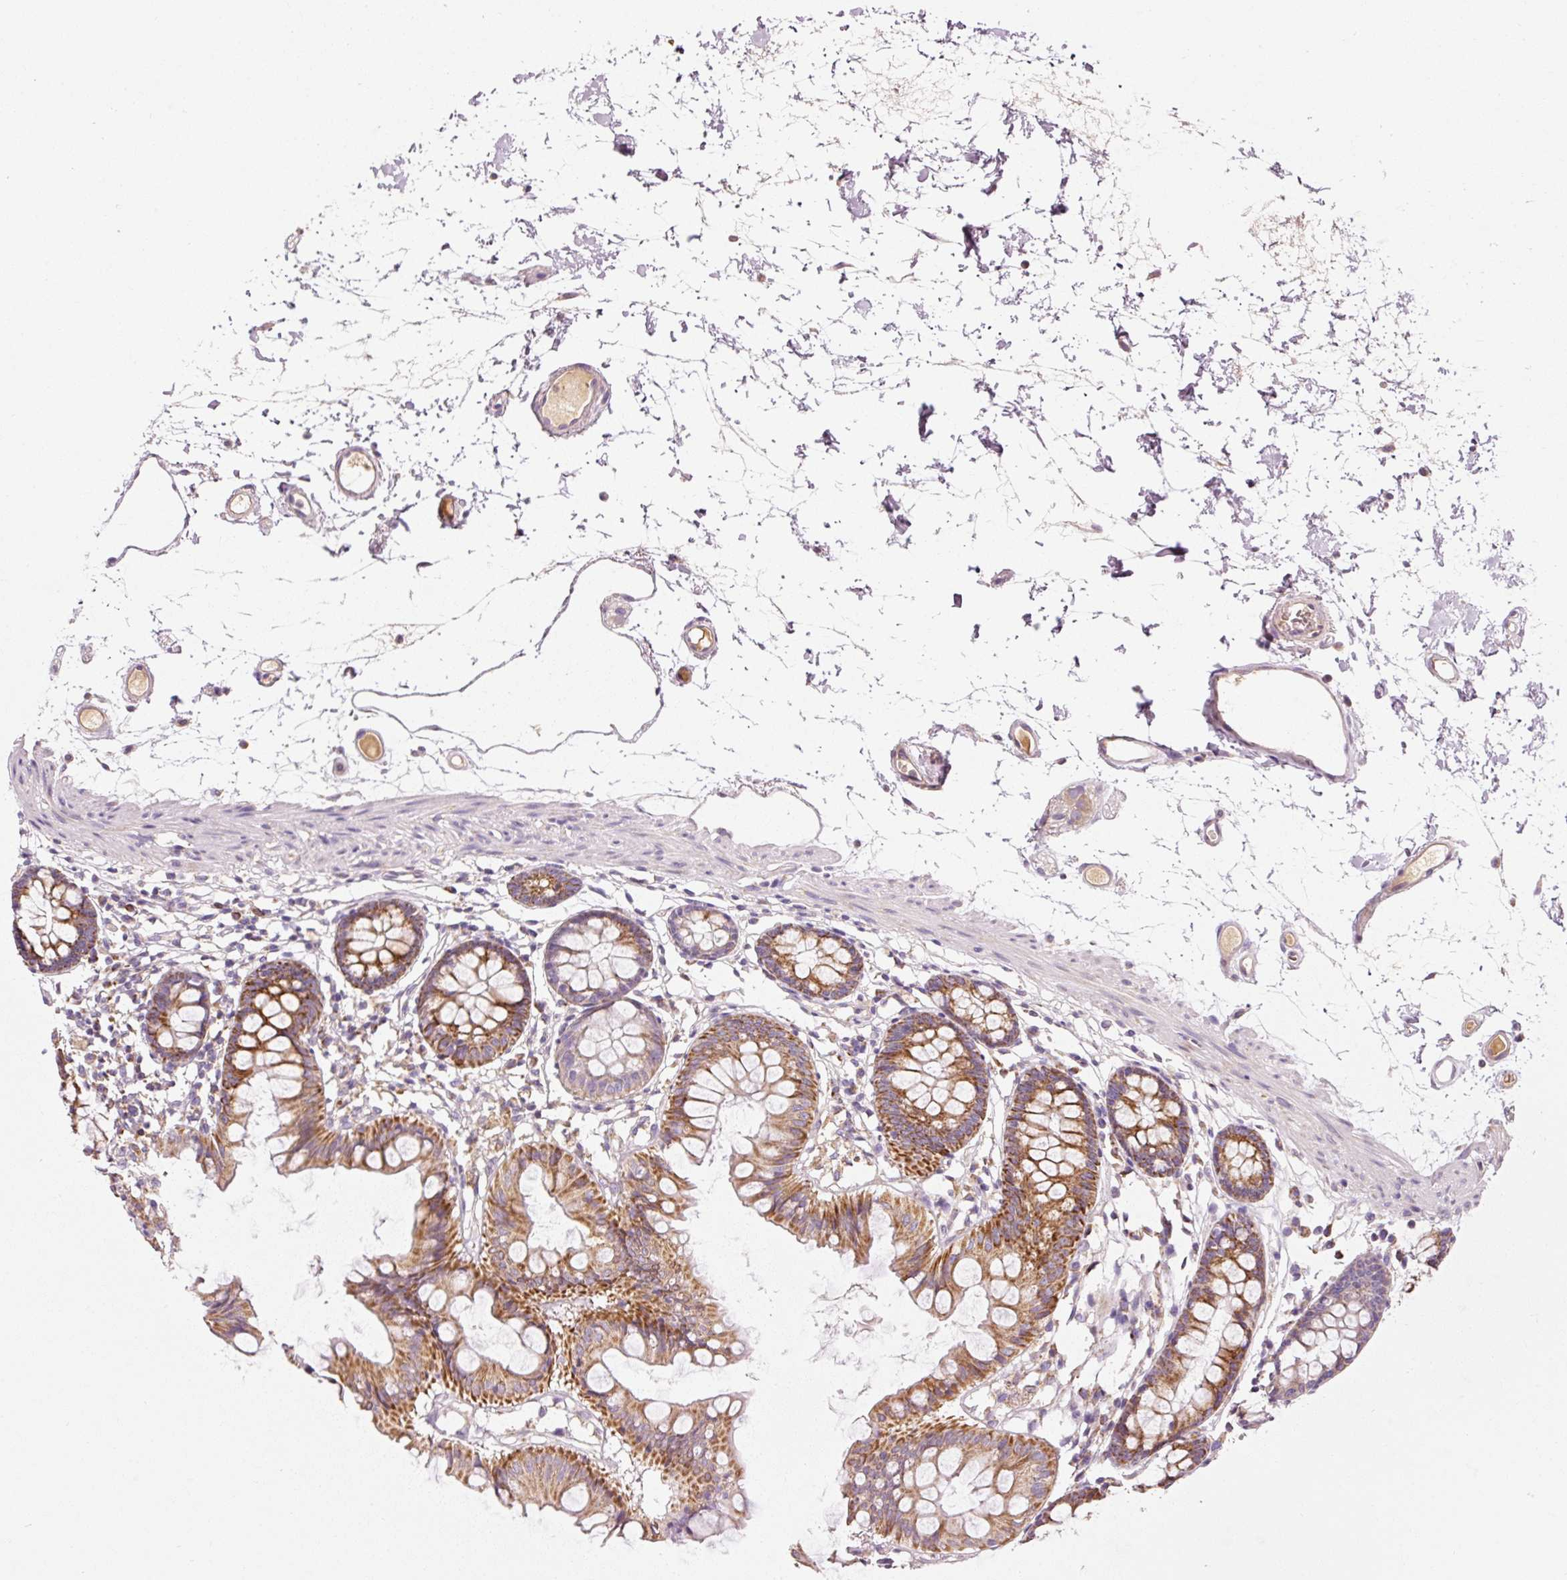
{"staining": {"intensity": "weak", "quantity": ">75%", "location": "cytoplasmic/membranous"}, "tissue": "colon", "cell_type": "Endothelial cells", "image_type": "normal", "snomed": [{"axis": "morphology", "description": "Normal tissue, NOS"}, {"axis": "topography", "description": "Colon"}], "caption": "This micrograph exhibits immunohistochemistry (IHC) staining of benign colon, with low weak cytoplasmic/membranous expression in approximately >75% of endothelial cells.", "gene": "NDUFB4", "patient": {"sex": "female", "age": 84}}